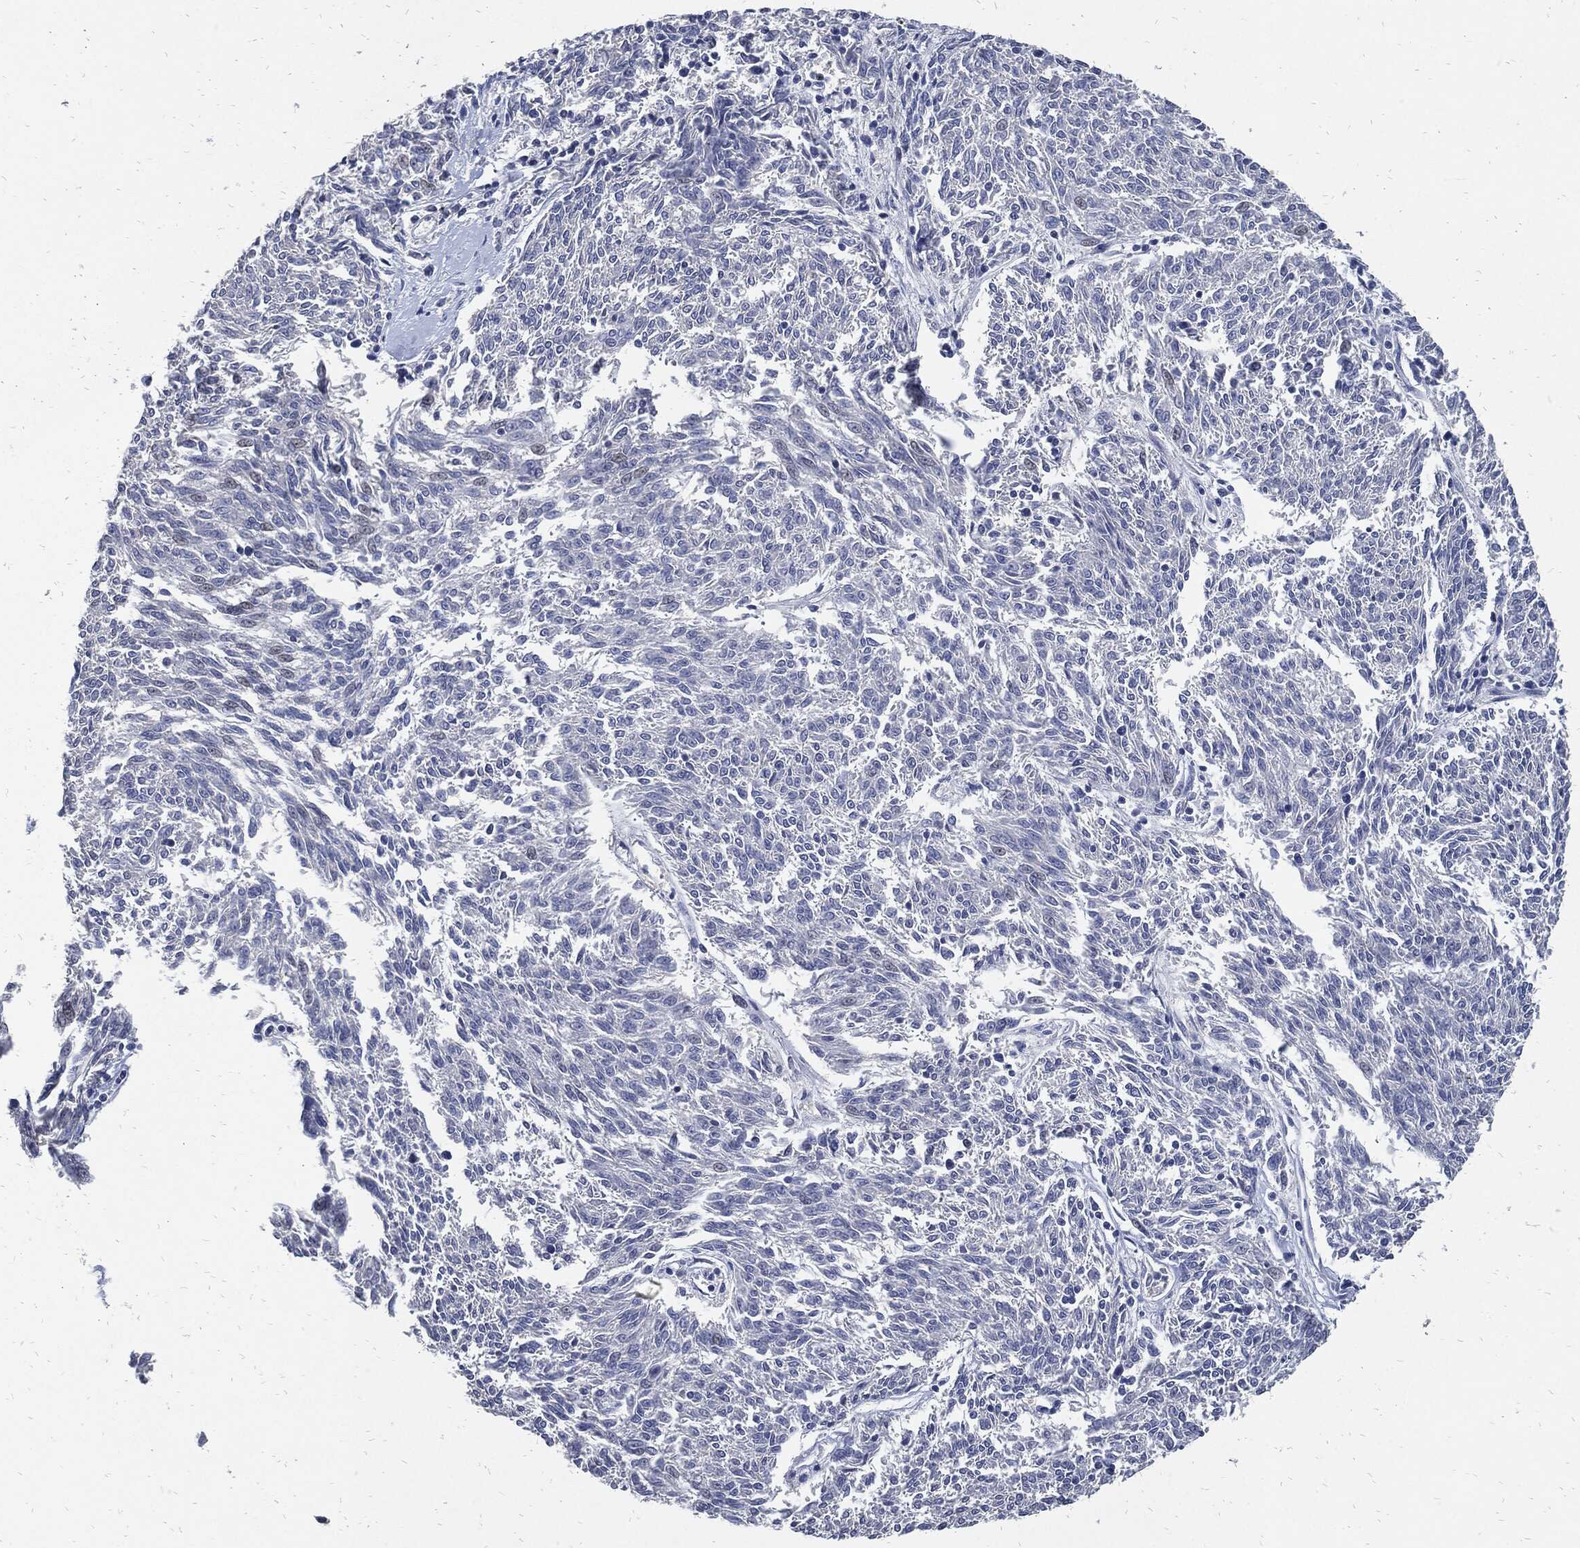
{"staining": {"intensity": "negative", "quantity": "none", "location": "none"}, "tissue": "melanoma", "cell_type": "Tumor cells", "image_type": "cancer", "snomed": [{"axis": "morphology", "description": "Malignant melanoma, NOS"}, {"axis": "topography", "description": "Skin"}], "caption": "Malignant melanoma stained for a protein using immunohistochemistry (IHC) reveals no staining tumor cells.", "gene": "JUN", "patient": {"sex": "female", "age": 72}}